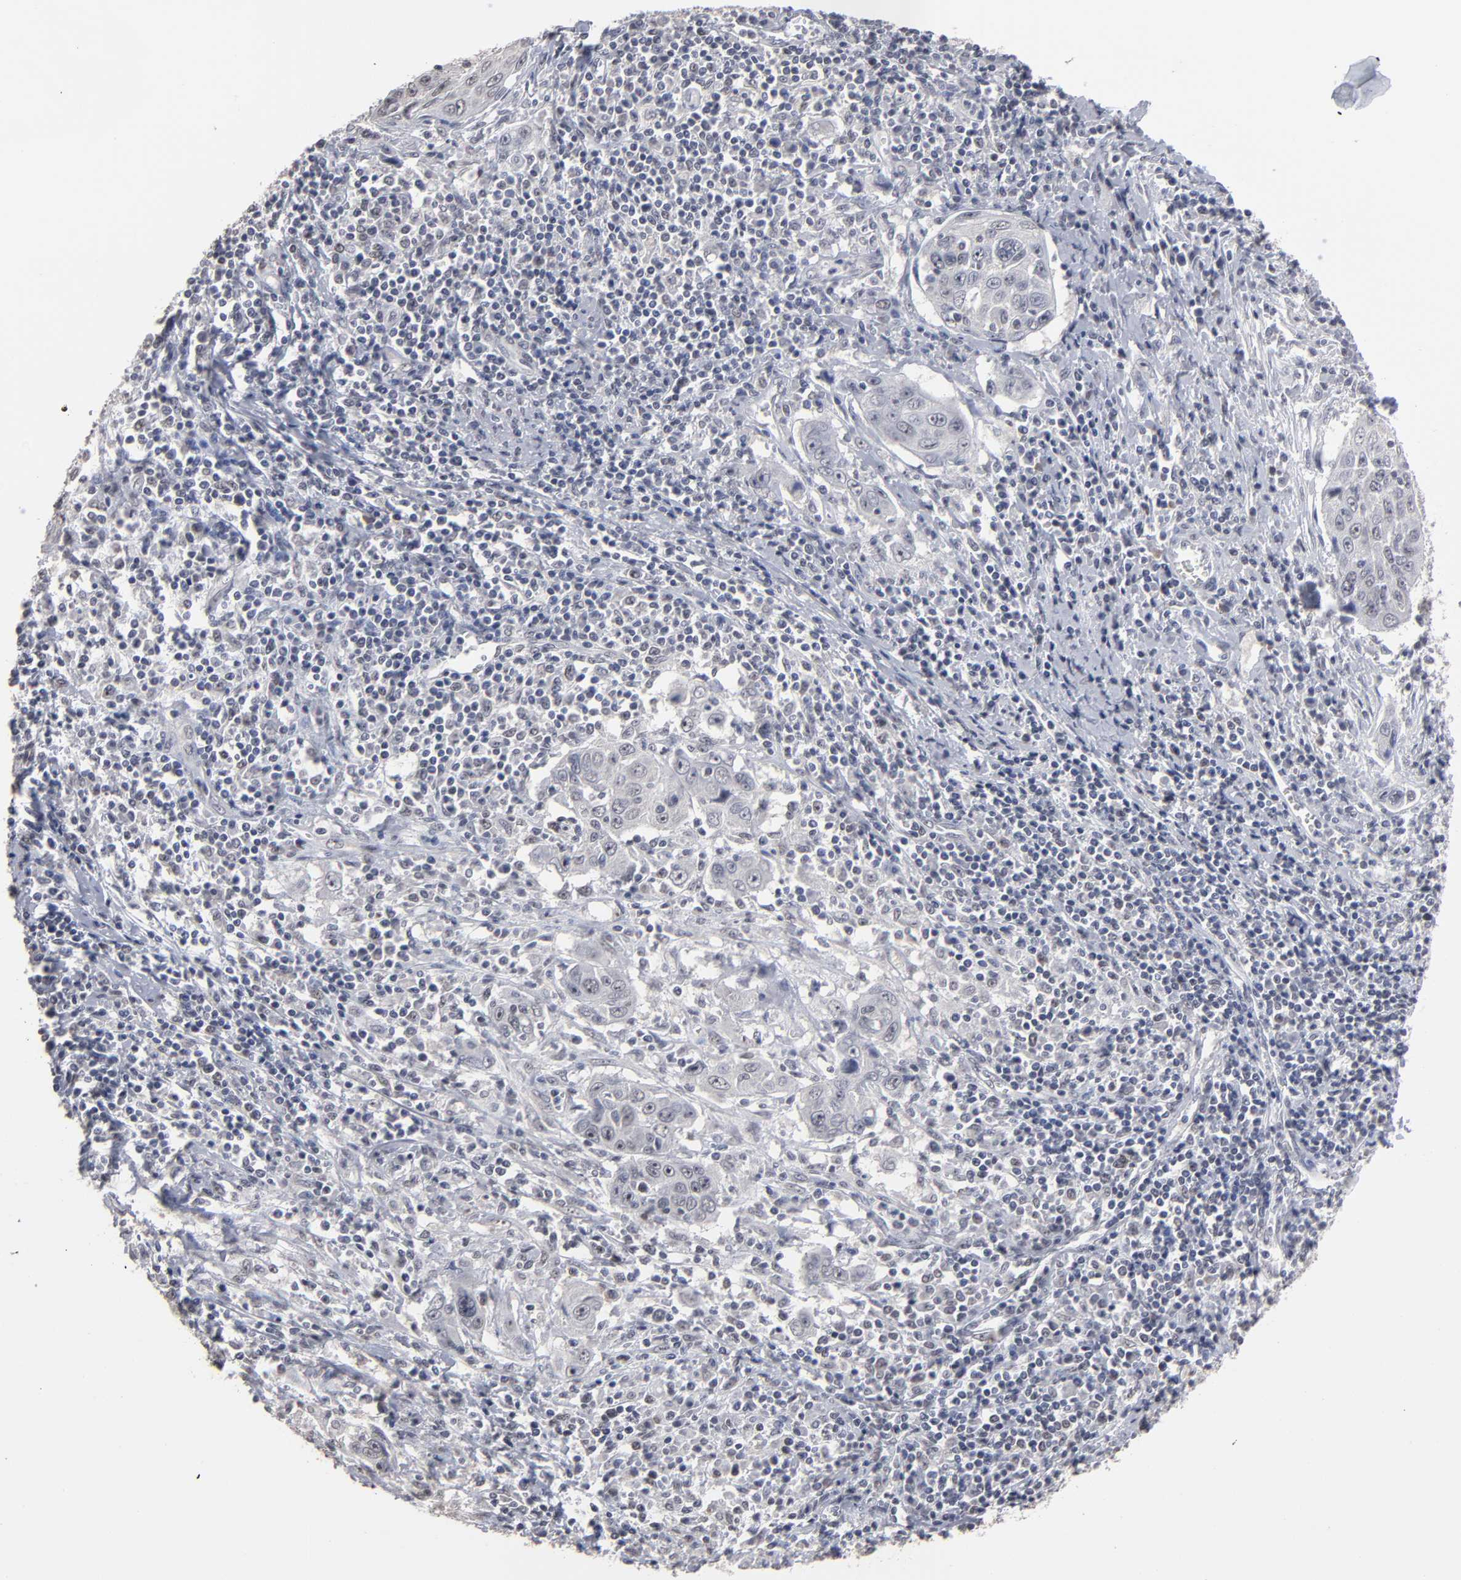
{"staining": {"intensity": "negative", "quantity": "none", "location": "none"}, "tissue": "cervical cancer", "cell_type": "Tumor cells", "image_type": "cancer", "snomed": [{"axis": "morphology", "description": "Squamous cell carcinoma, NOS"}, {"axis": "topography", "description": "Cervix"}], "caption": "Cervical squamous cell carcinoma stained for a protein using immunohistochemistry demonstrates no expression tumor cells.", "gene": "SSRP1", "patient": {"sex": "female", "age": 53}}